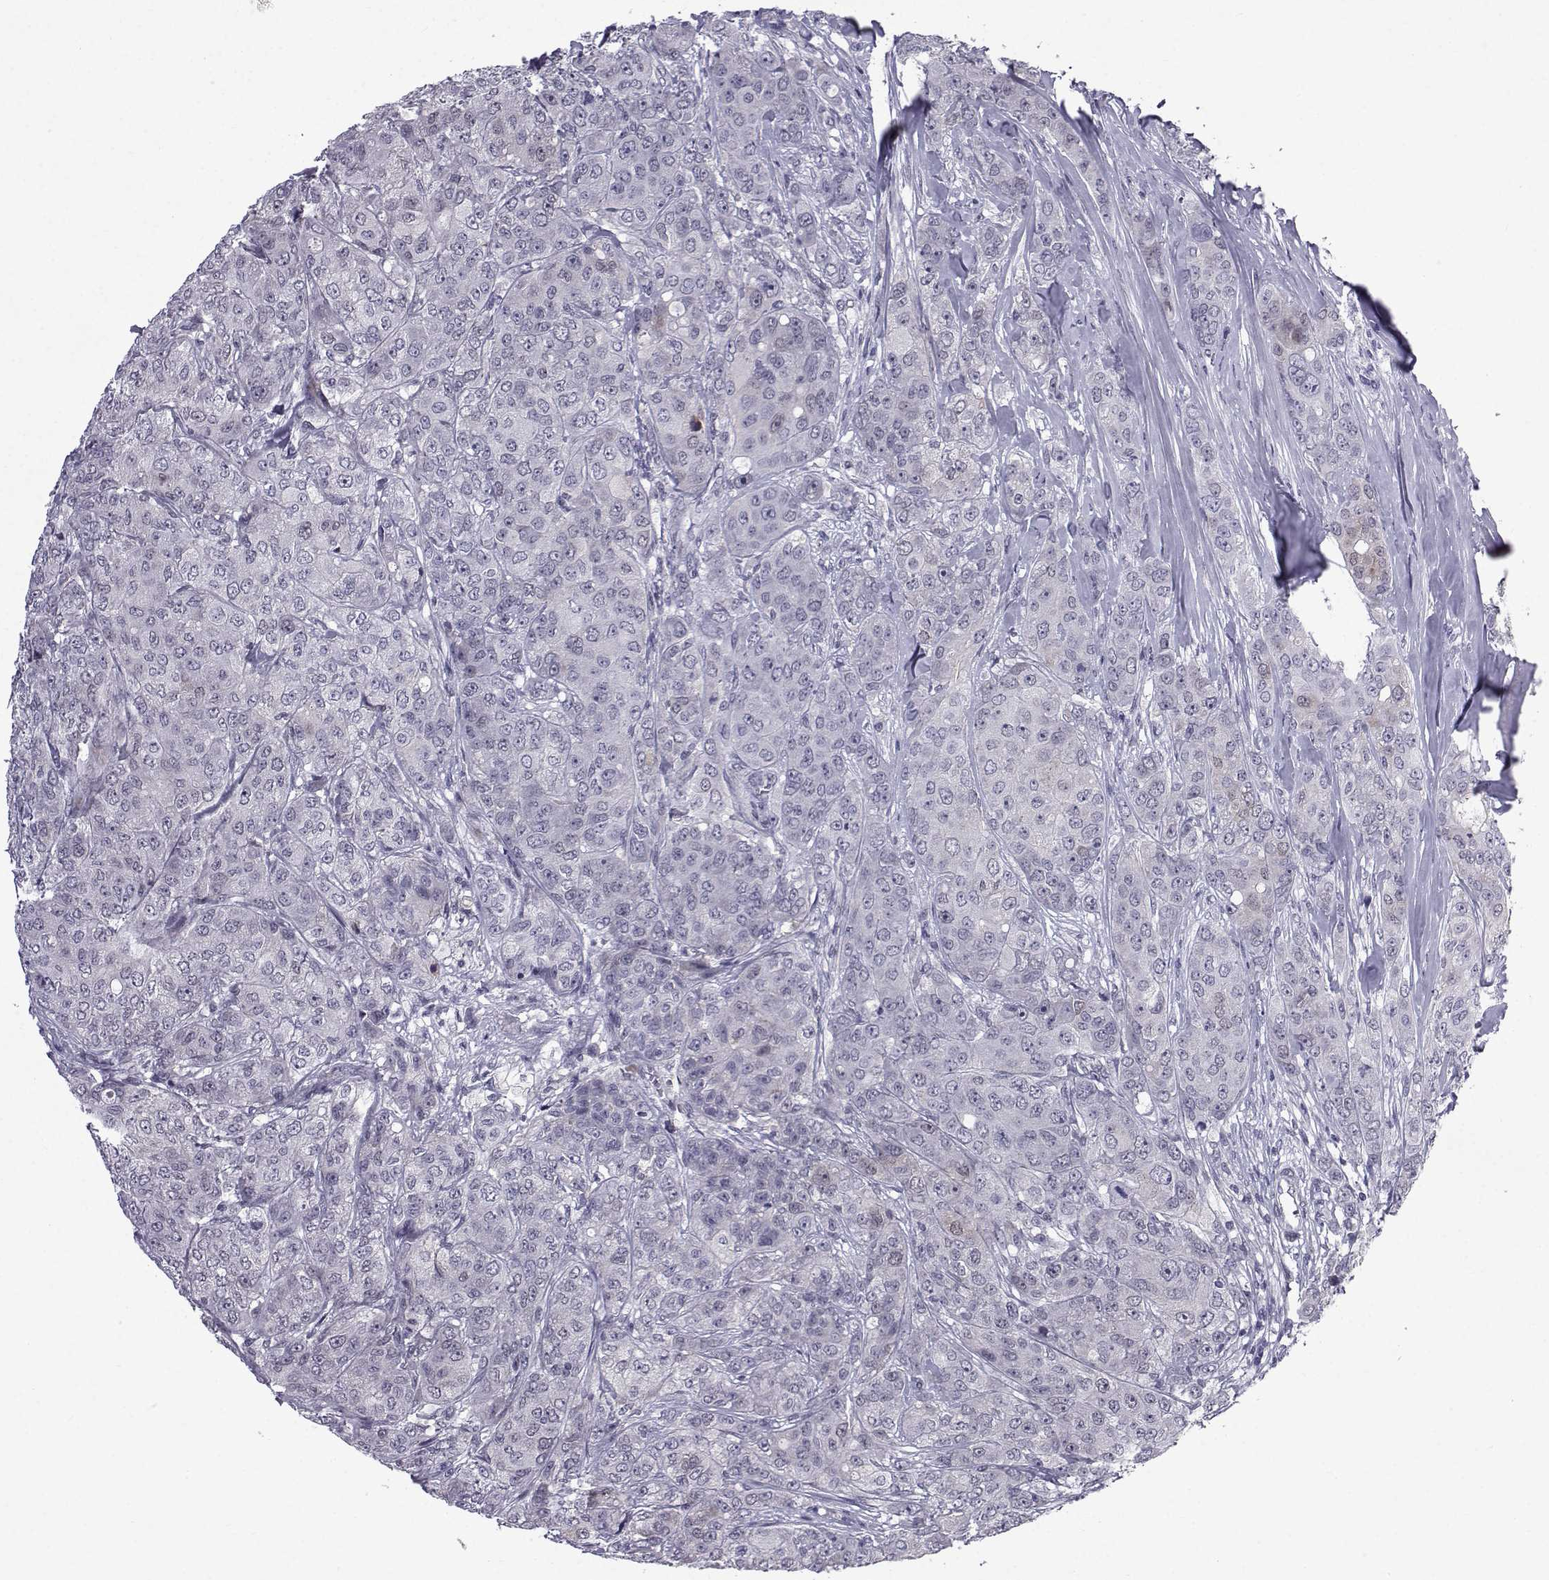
{"staining": {"intensity": "weak", "quantity": "<25%", "location": "nuclear"}, "tissue": "breast cancer", "cell_type": "Tumor cells", "image_type": "cancer", "snomed": [{"axis": "morphology", "description": "Duct carcinoma"}, {"axis": "topography", "description": "Breast"}], "caption": "Protein analysis of invasive ductal carcinoma (breast) exhibits no significant staining in tumor cells.", "gene": "RBM24", "patient": {"sex": "female", "age": 43}}